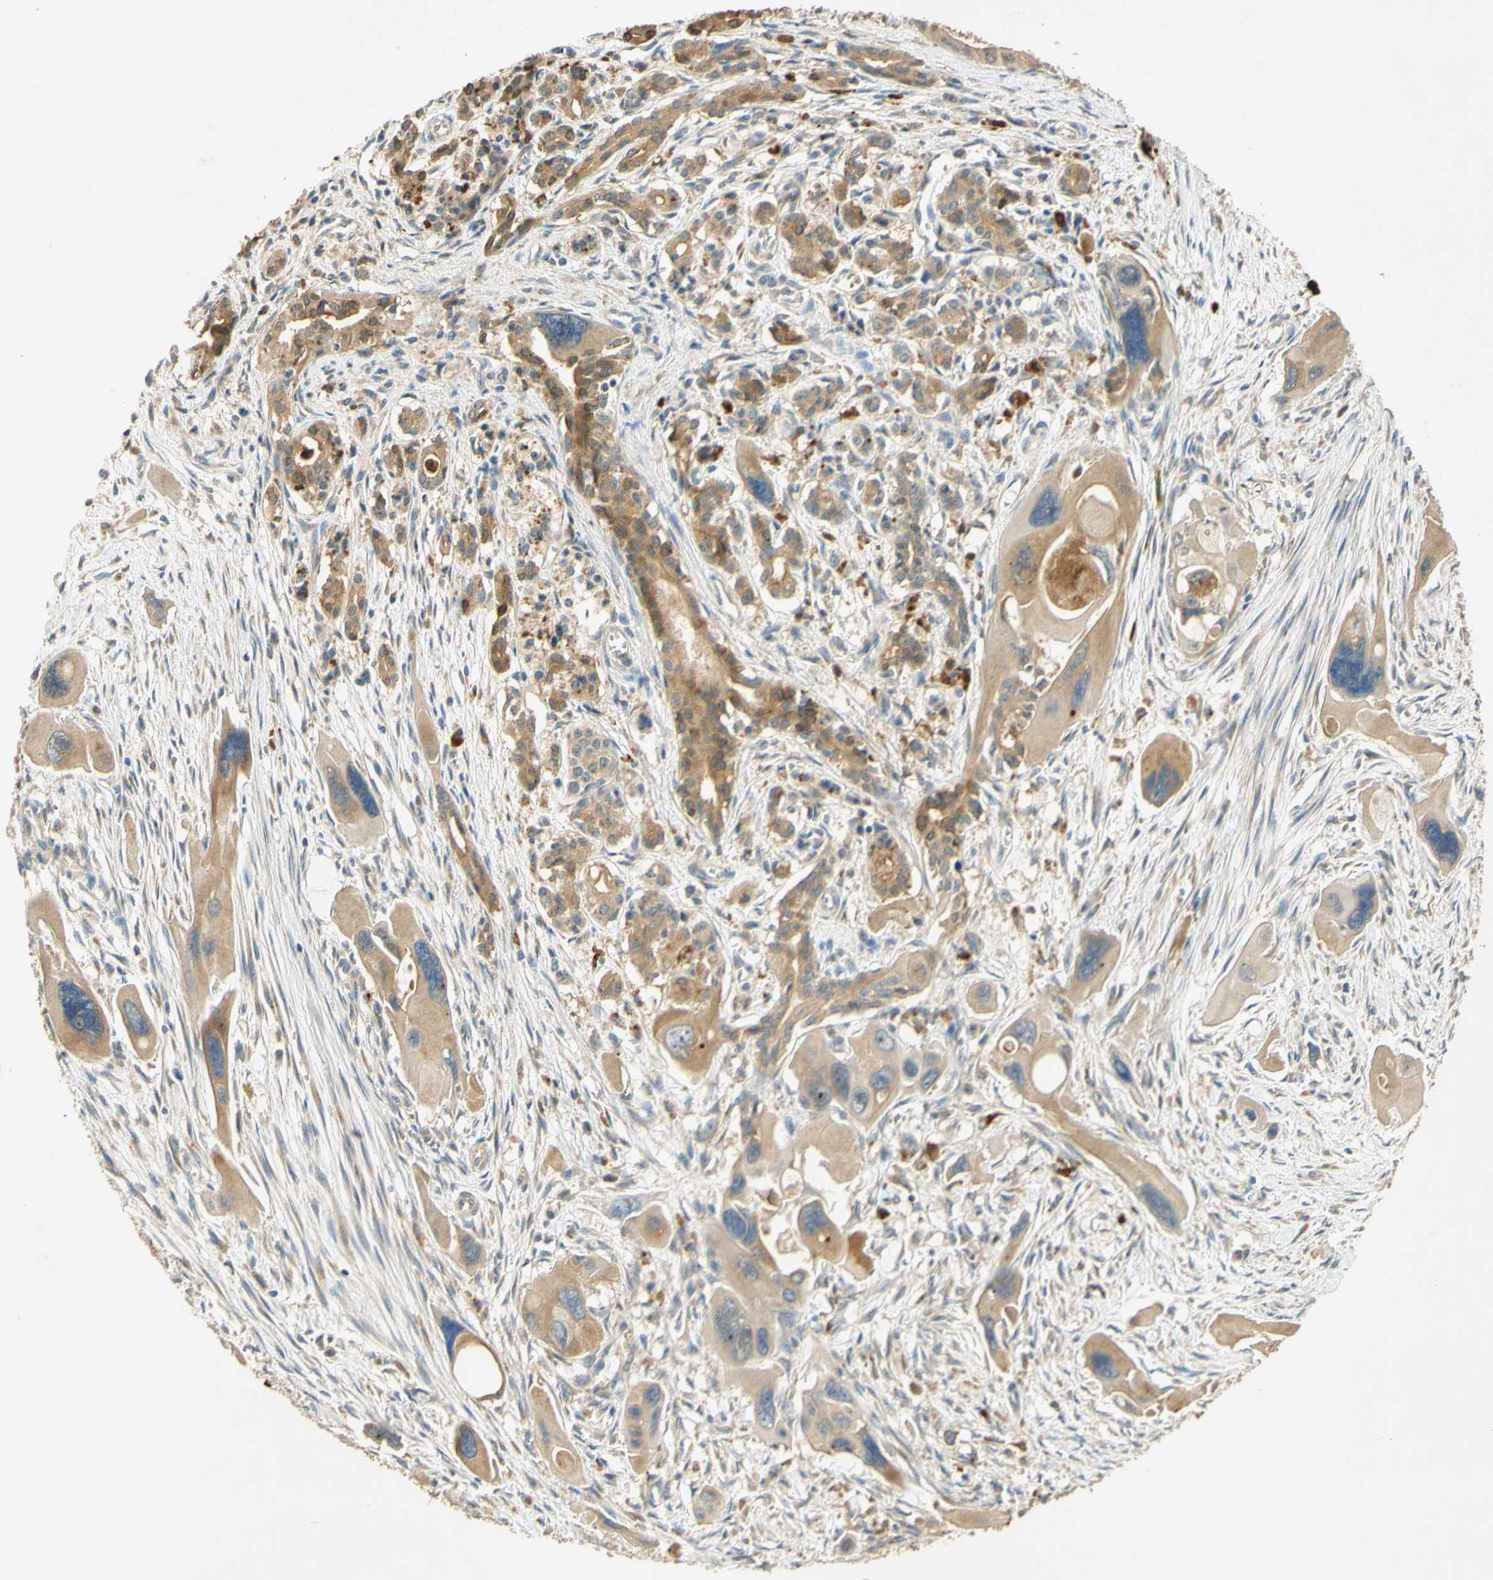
{"staining": {"intensity": "moderate", "quantity": ">75%", "location": "cytoplasmic/membranous"}, "tissue": "pancreatic cancer", "cell_type": "Tumor cells", "image_type": "cancer", "snomed": [{"axis": "morphology", "description": "Adenocarcinoma, NOS"}, {"axis": "topography", "description": "Pancreas"}], "caption": "This is a photomicrograph of immunohistochemistry (IHC) staining of pancreatic cancer, which shows moderate staining in the cytoplasmic/membranous of tumor cells.", "gene": "ENTREP2", "patient": {"sex": "male", "age": 73}}